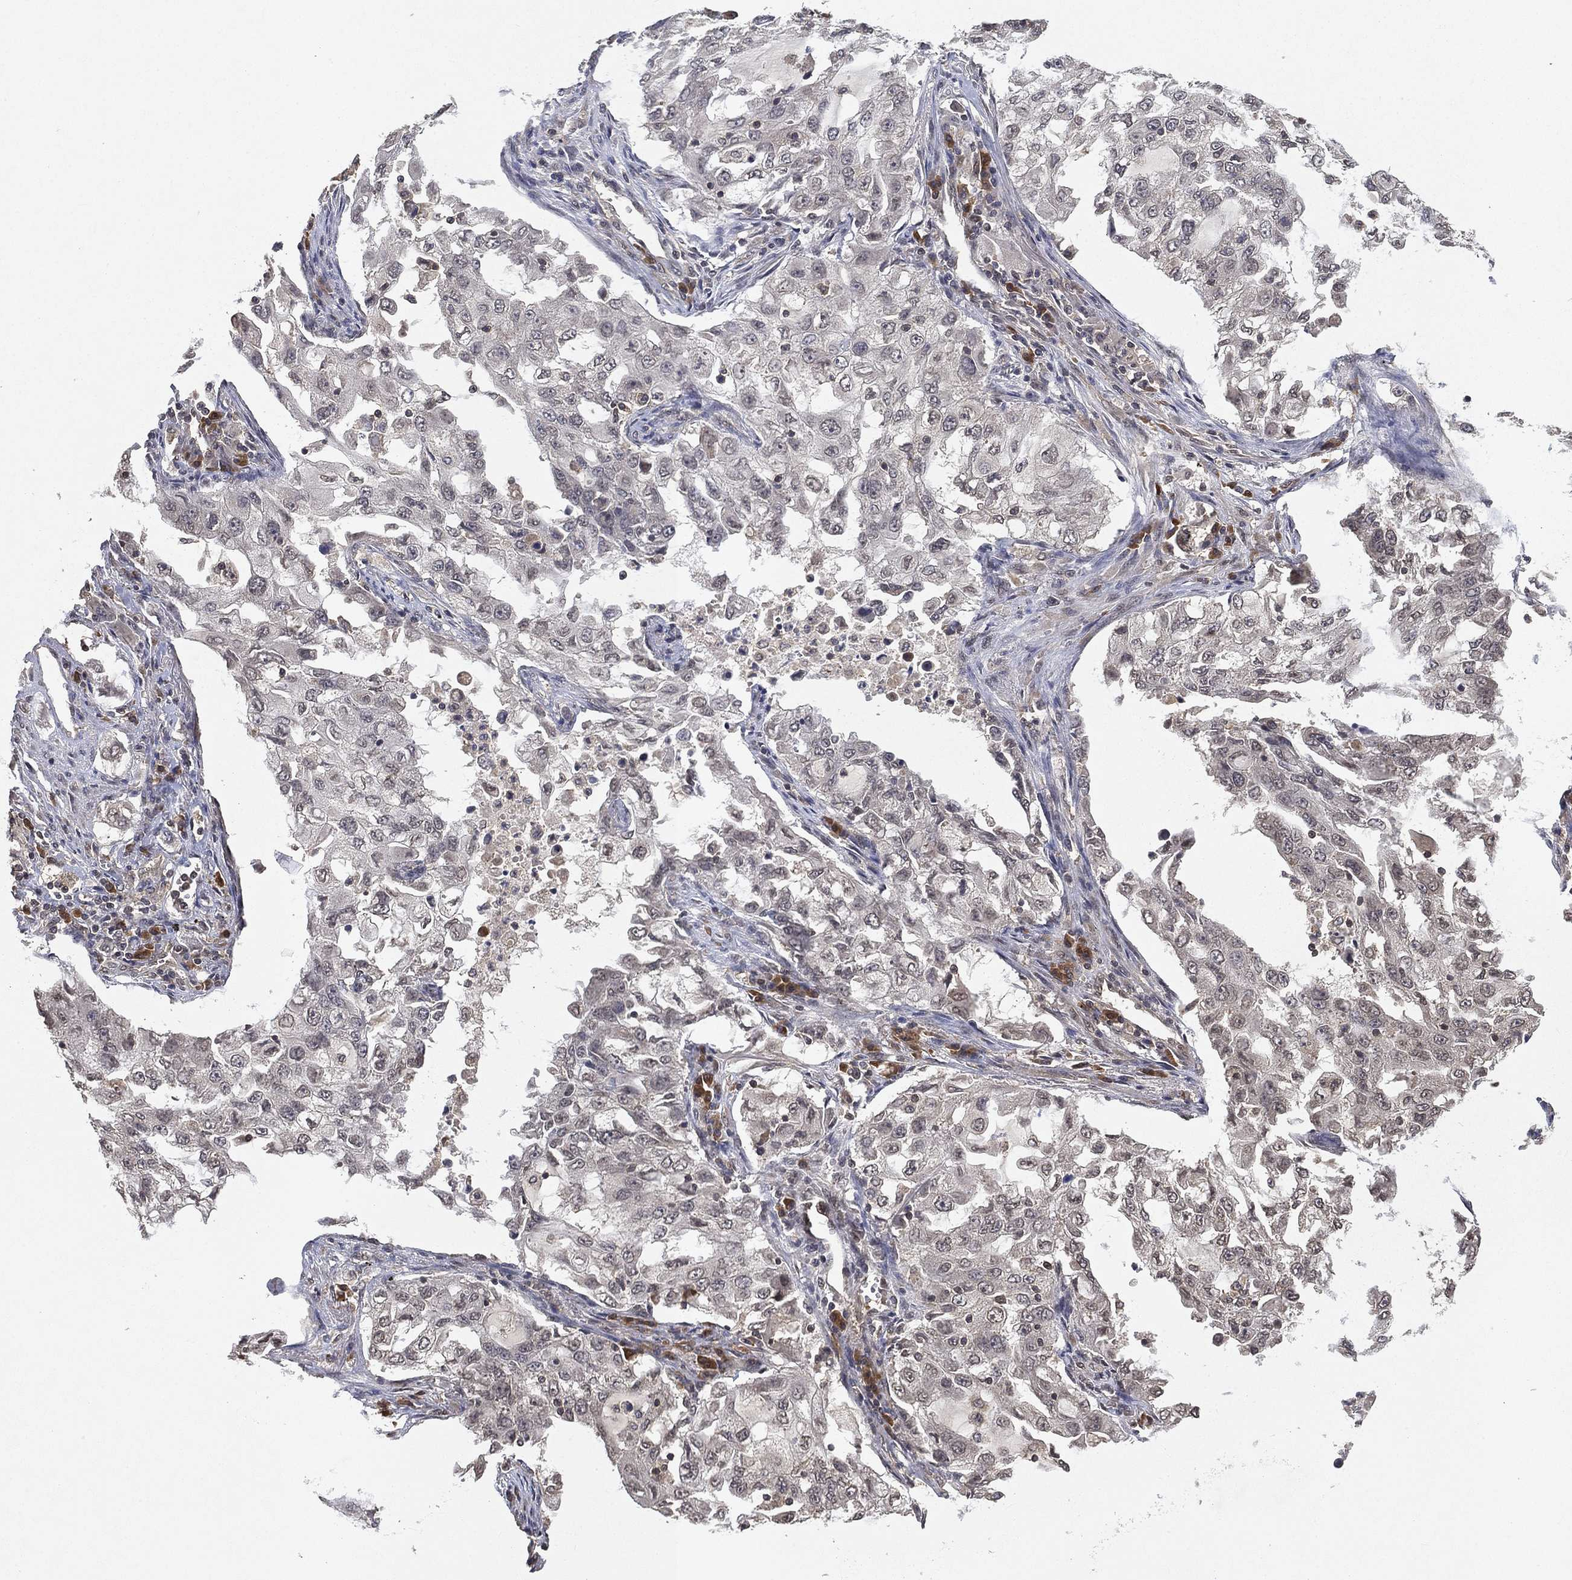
{"staining": {"intensity": "negative", "quantity": "none", "location": "none"}, "tissue": "lung cancer", "cell_type": "Tumor cells", "image_type": "cancer", "snomed": [{"axis": "morphology", "description": "Adenocarcinoma, NOS"}, {"axis": "topography", "description": "Lung"}], "caption": "Immunohistochemical staining of human lung cancer (adenocarcinoma) demonstrates no significant expression in tumor cells.", "gene": "UBA5", "patient": {"sex": "female", "age": 61}}